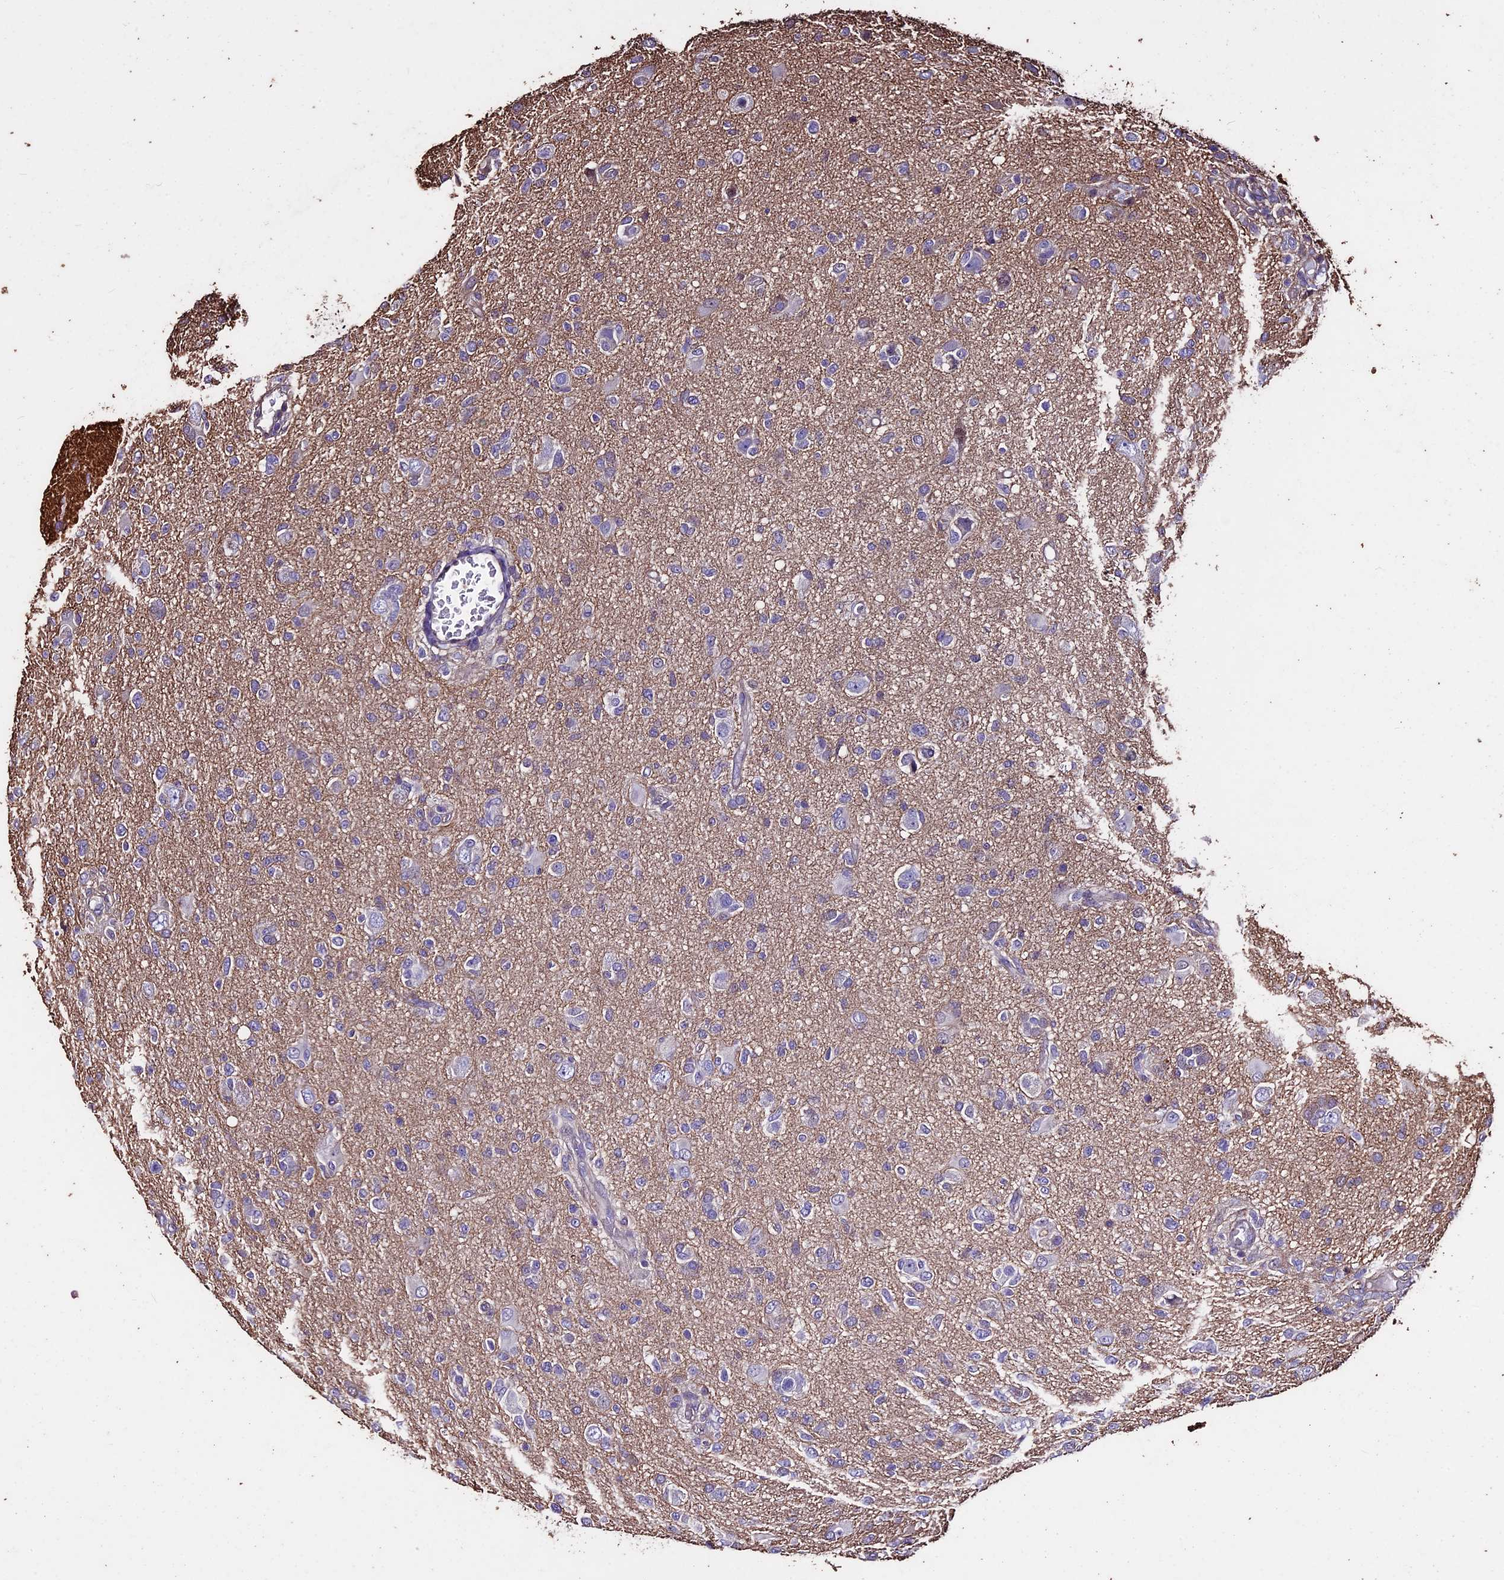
{"staining": {"intensity": "negative", "quantity": "none", "location": "none"}, "tissue": "glioma", "cell_type": "Tumor cells", "image_type": "cancer", "snomed": [{"axis": "morphology", "description": "Glioma, malignant, High grade"}, {"axis": "topography", "description": "Brain"}], "caption": "The image exhibits no staining of tumor cells in malignant glioma (high-grade).", "gene": "USB1", "patient": {"sex": "female", "age": 57}}